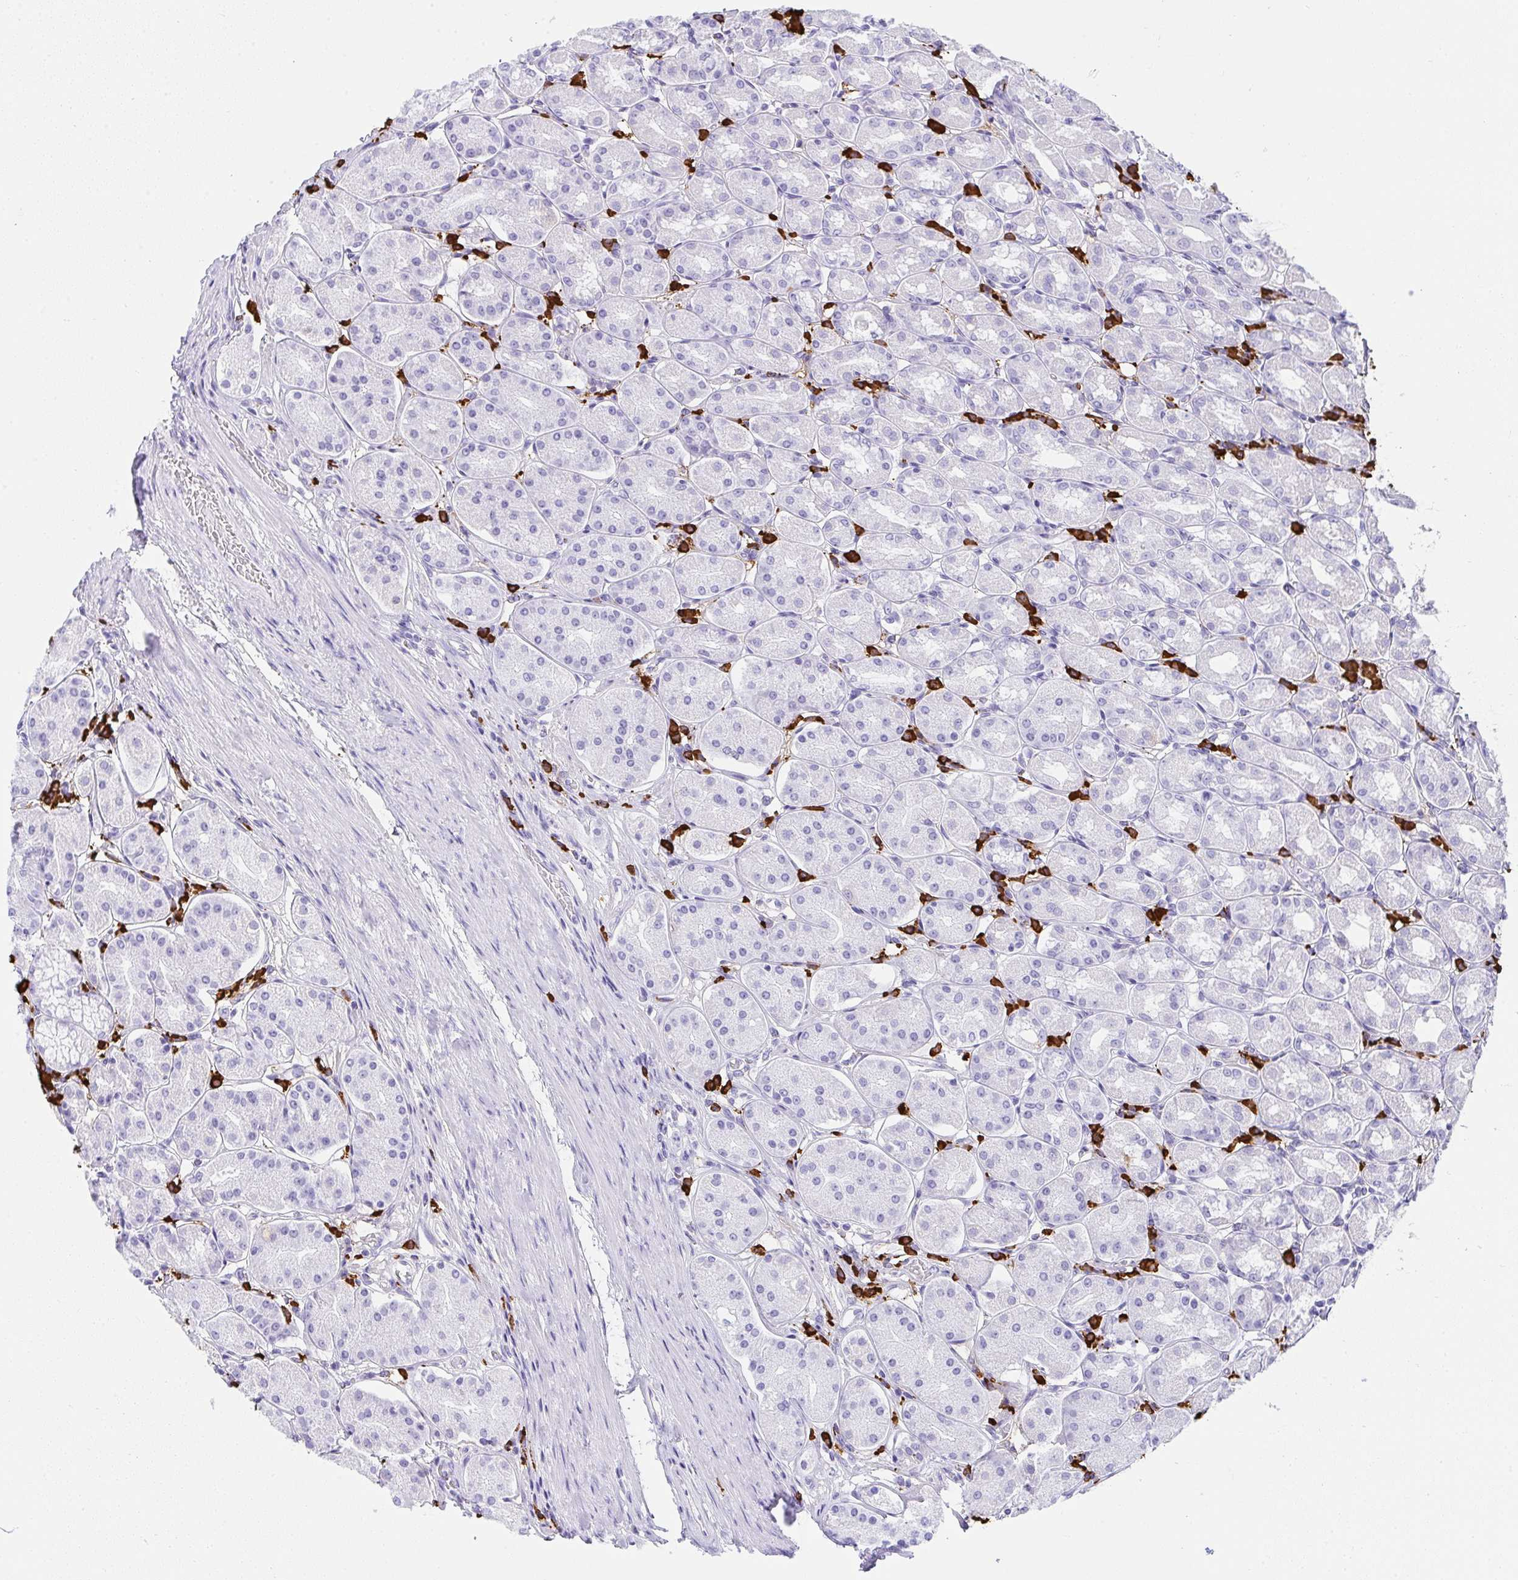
{"staining": {"intensity": "negative", "quantity": "none", "location": "none"}, "tissue": "stomach", "cell_type": "Glandular cells", "image_type": "normal", "snomed": [{"axis": "morphology", "description": "Normal tissue, NOS"}, {"axis": "topography", "description": "Stomach"}, {"axis": "topography", "description": "Stomach, lower"}], "caption": "Stomach stained for a protein using immunohistochemistry displays no positivity glandular cells.", "gene": "CDADC1", "patient": {"sex": "female", "age": 56}}